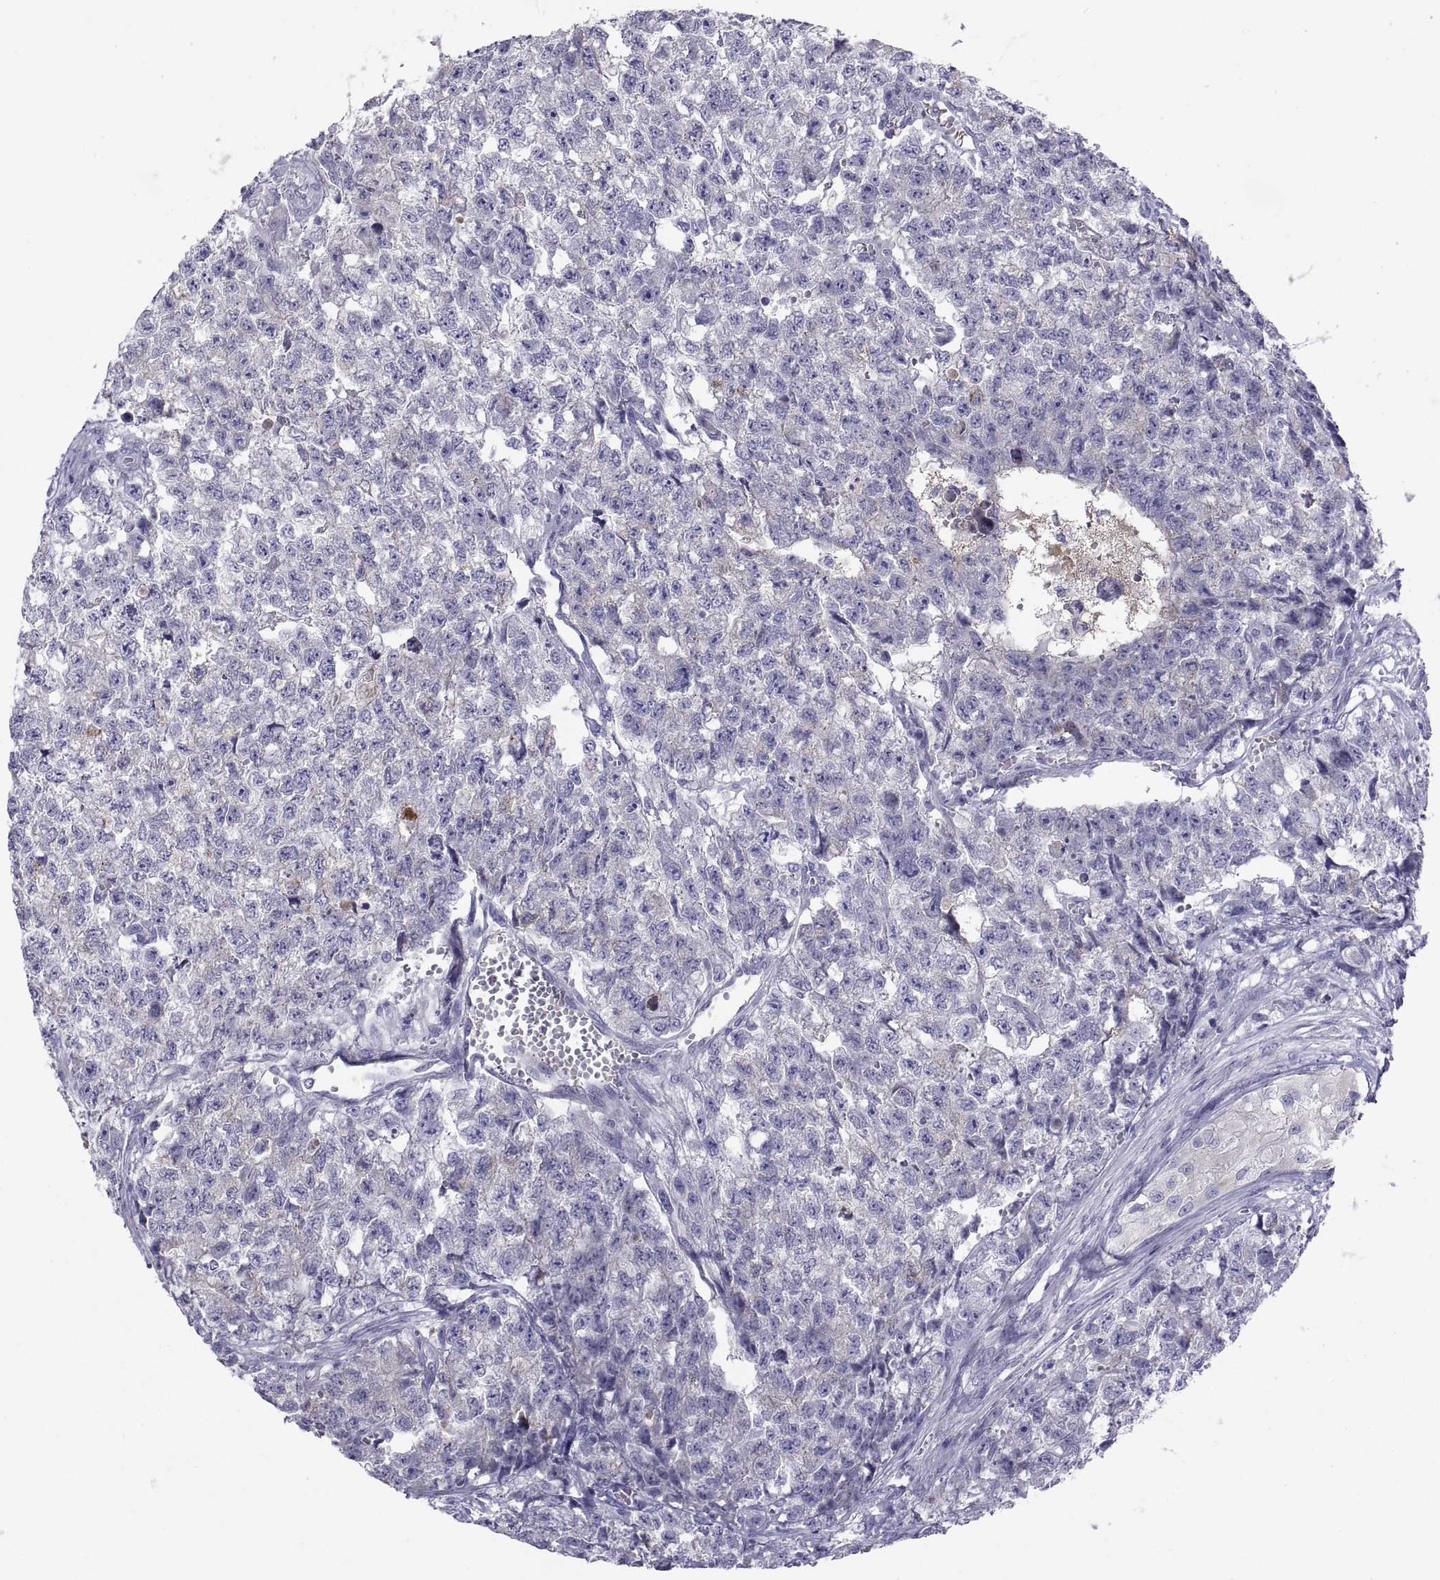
{"staining": {"intensity": "negative", "quantity": "none", "location": "none"}, "tissue": "testis cancer", "cell_type": "Tumor cells", "image_type": "cancer", "snomed": [{"axis": "morphology", "description": "Seminoma, NOS"}, {"axis": "morphology", "description": "Carcinoma, Embryonal, NOS"}, {"axis": "topography", "description": "Testis"}], "caption": "Immunohistochemical staining of human embryonal carcinoma (testis) exhibits no significant staining in tumor cells. (DAB immunohistochemistry visualized using brightfield microscopy, high magnification).", "gene": "NPTX2", "patient": {"sex": "male", "age": 22}}